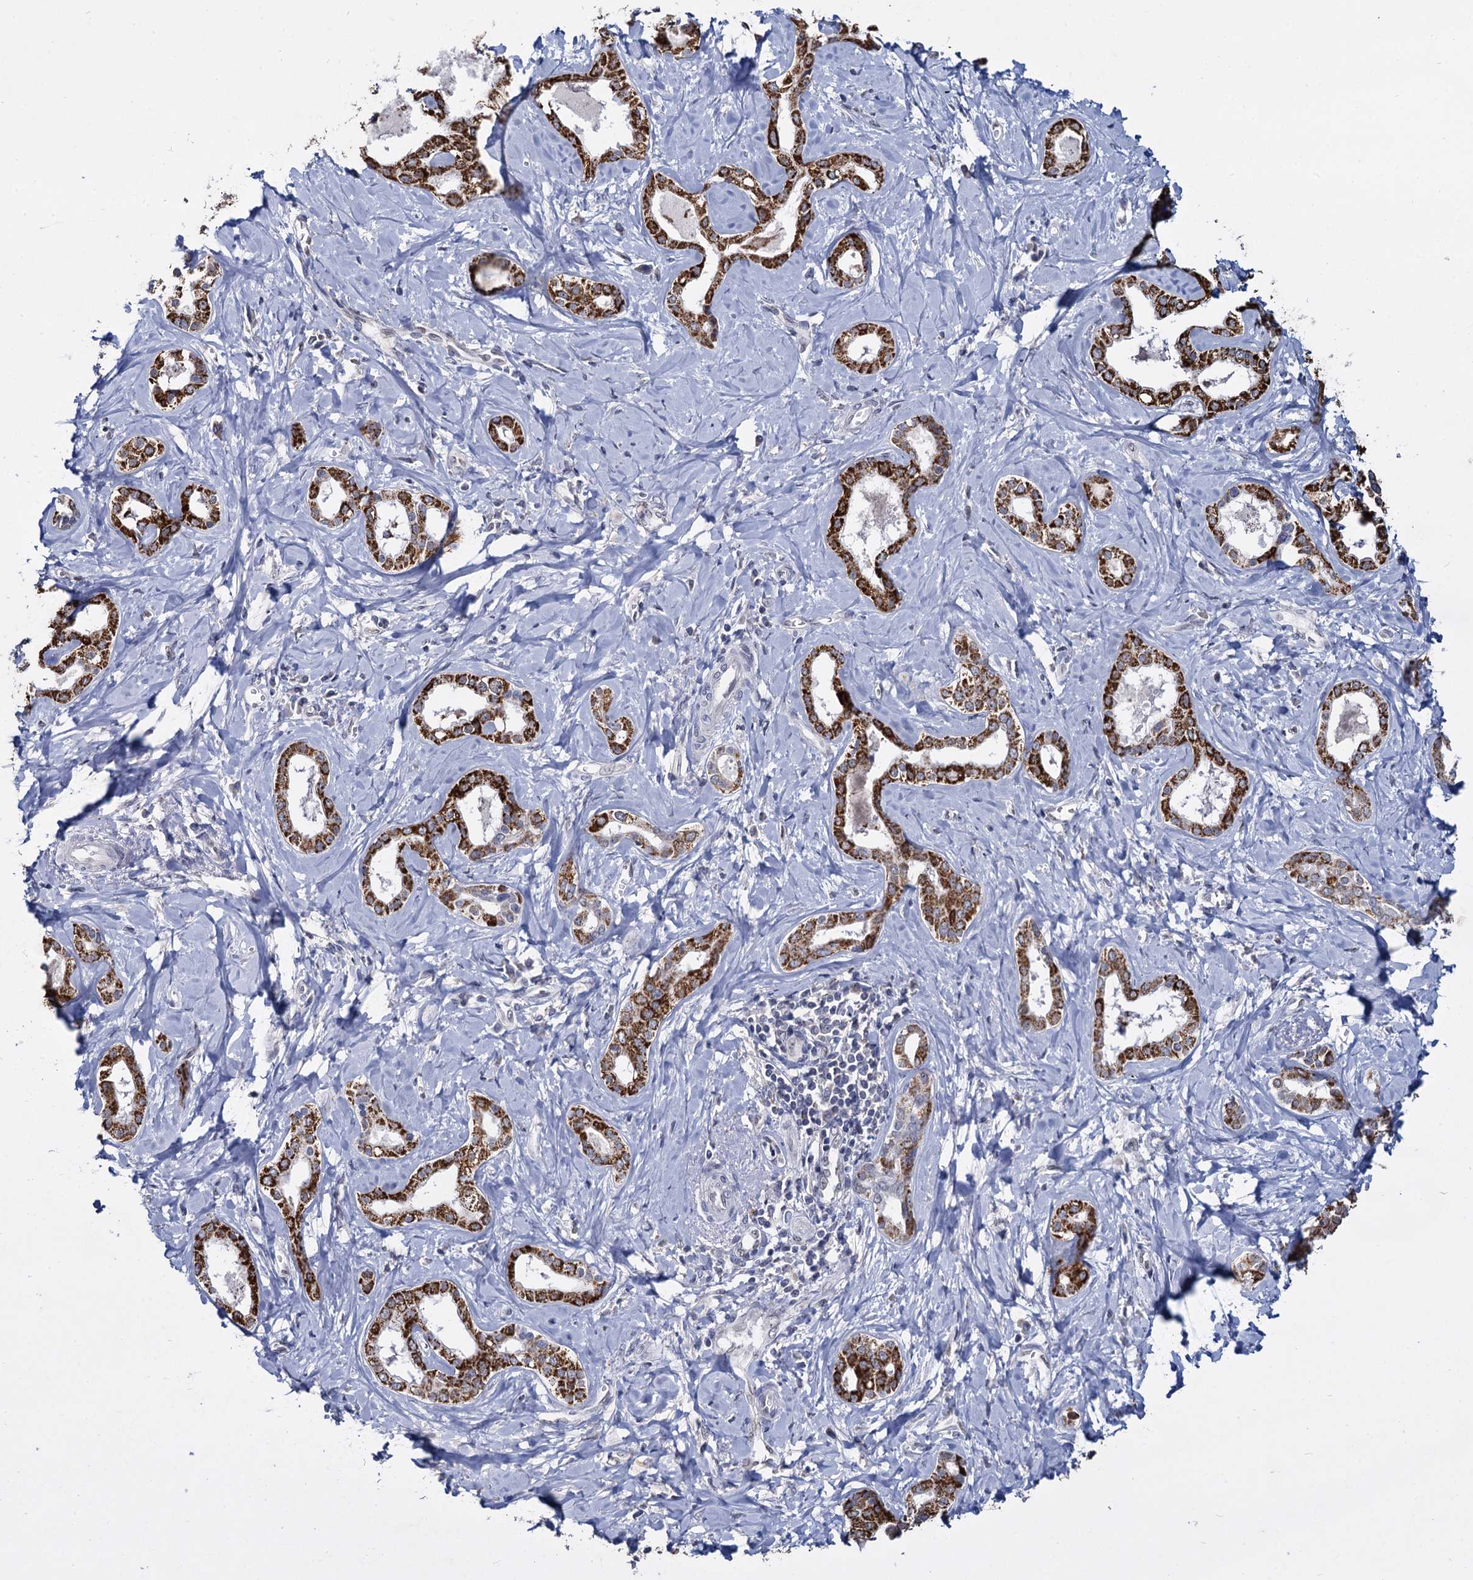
{"staining": {"intensity": "strong", "quantity": ">75%", "location": "cytoplasmic/membranous"}, "tissue": "liver cancer", "cell_type": "Tumor cells", "image_type": "cancer", "snomed": [{"axis": "morphology", "description": "Cholangiocarcinoma"}, {"axis": "topography", "description": "Liver"}], "caption": "Immunohistochemical staining of human cholangiocarcinoma (liver) exhibits high levels of strong cytoplasmic/membranous positivity in approximately >75% of tumor cells.", "gene": "RPUSD4", "patient": {"sex": "female", "age": 77}}